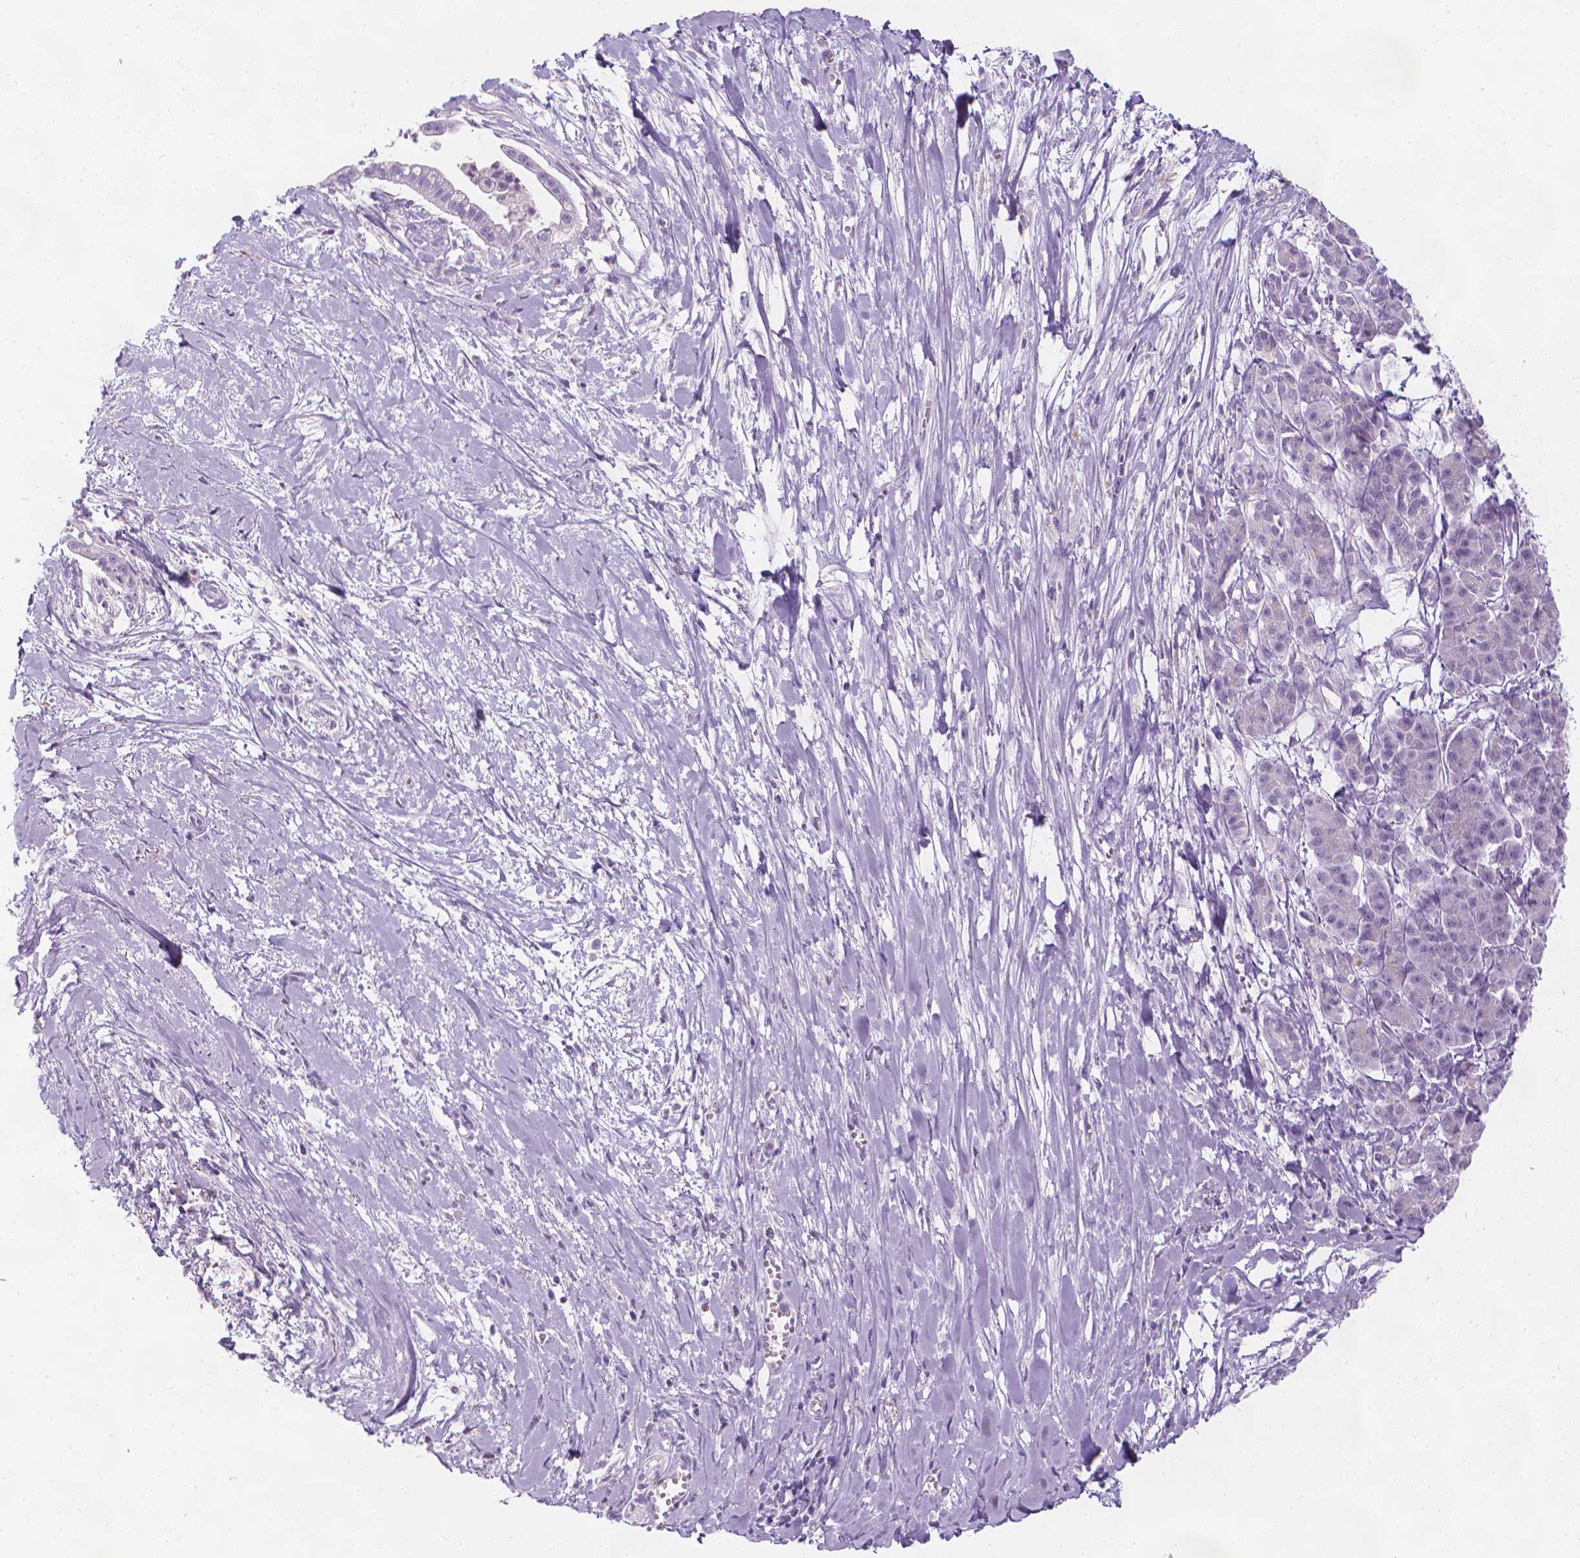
{"staining": {"intensity": "negative", "quantity": "none", "location": "none"}, "tissue": "pancreatic cancer", "cell_type": "Tumor cells", "image_type": "cancer", "snomed": [{"axis": "morphology", "description": "Normal tissue, NOS"}, {"axis": "morphology", "description": "Adenocarcinoma, NOS"}, {"axis": "topography", "description": "Lymph node"}, {"axis": "topography", "description": "Pancreas"}], "caption": "DAB immunohistochemical staining of human pancreatic adenocarcinoma shows no significant staining in tumor cells. Brightfield microscopy of immunohistochemistry stained with DAB (3,3'-diaminobenzidine) (brown) and hematoxylin (blue), captured at high magnification.", "gene": "DCAF8L1", "patient": {"sex": "female", "age": 58}}